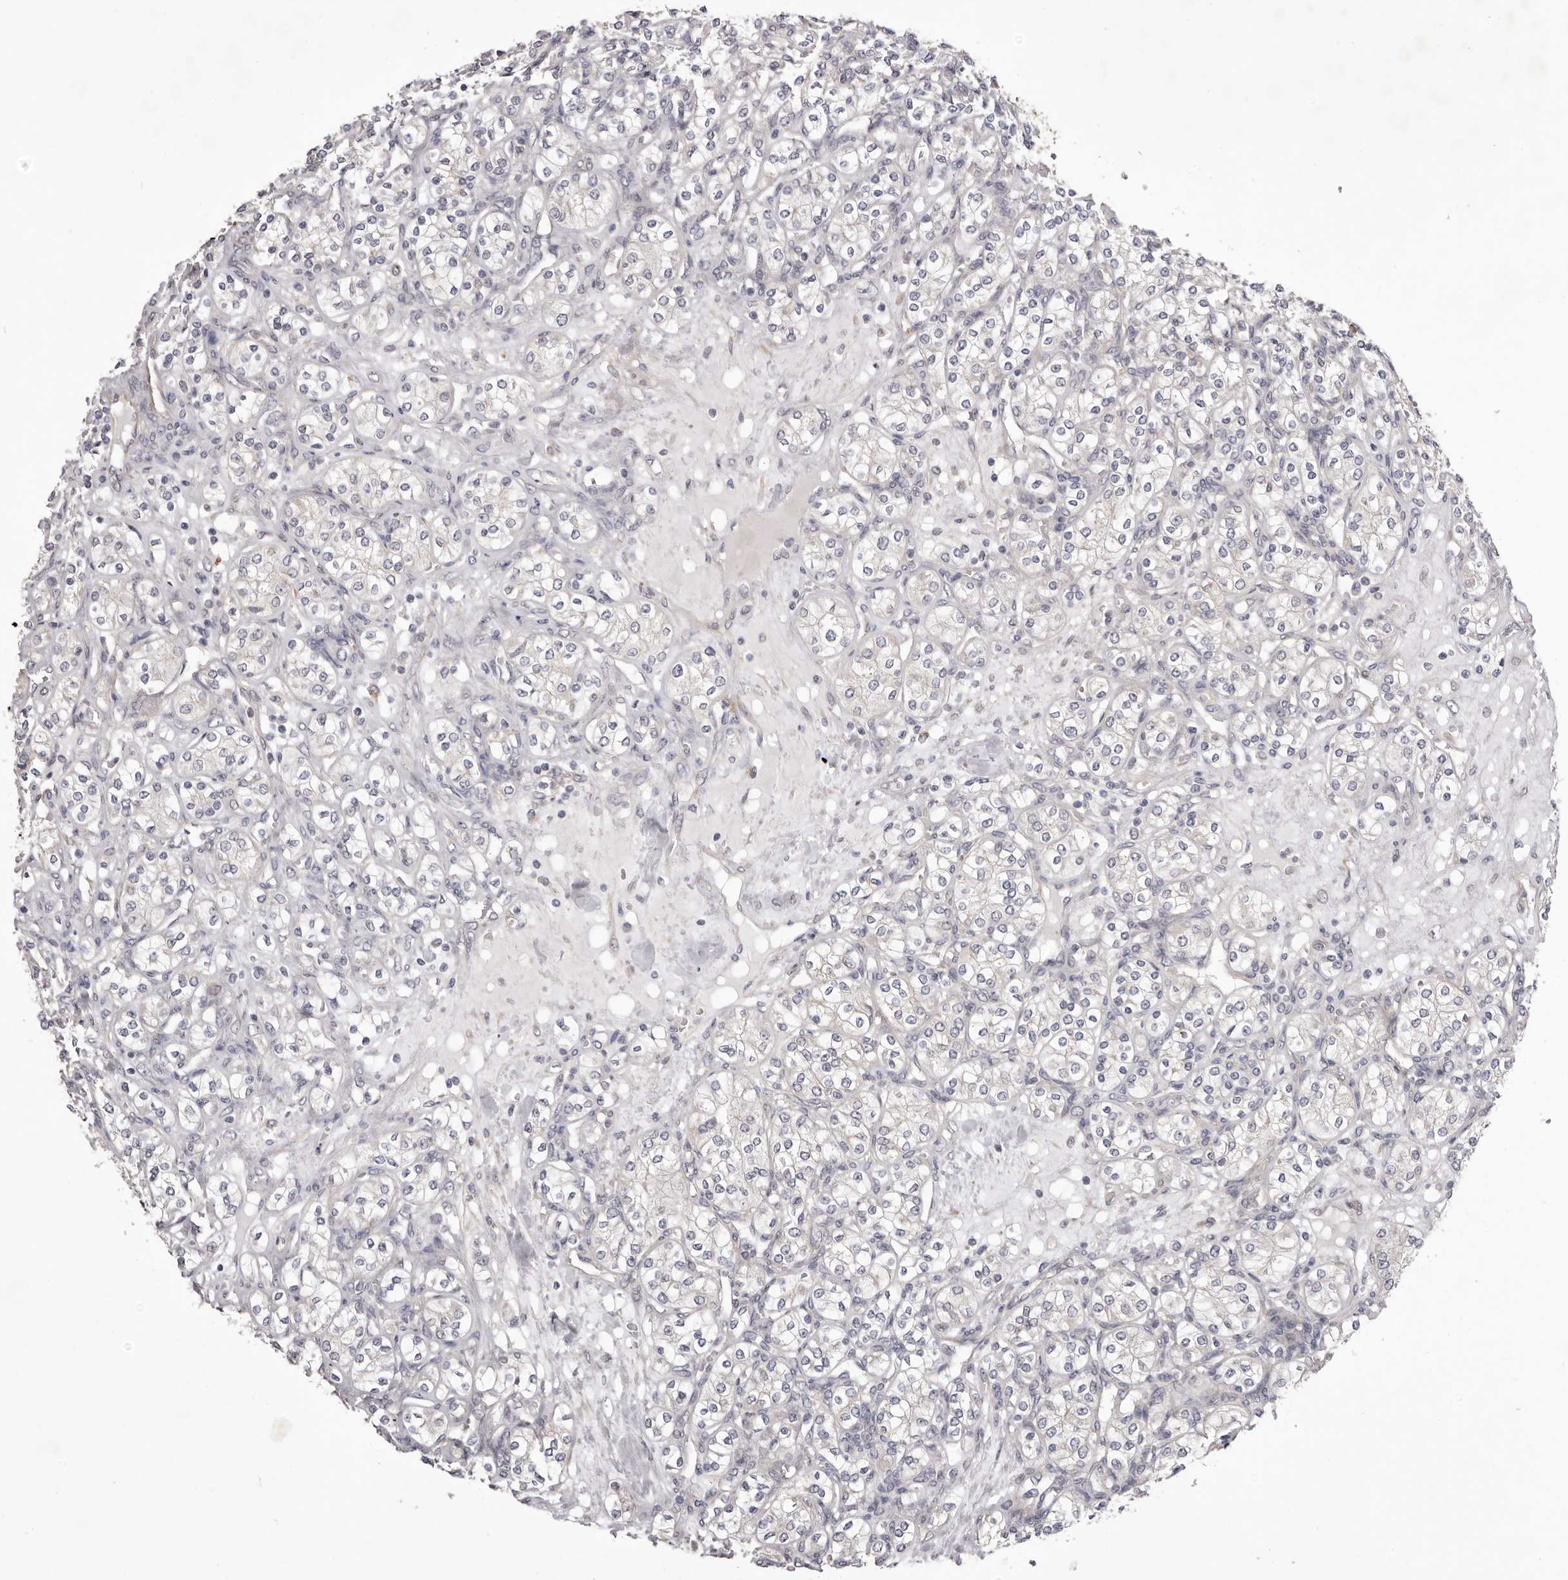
{"staining": {"intensity": "negative", "quantity": "none", "location": "none"}, "tissue": "renal cancer", "cell_type": "Tumor cells", "image_type": "cancer", "snomed": [{"axis": "morphology", "description": "Adenocarcinoma, NOS"}, {"axis": "topography", "description": "Kidney"}], "caption": "The immunohistochemistry histopathology image has no significant positivity in tumor cells of adenocarcinoma (renal) tissue.", "gene": "PNRC1", "patient": {"sex": "male", "age": 77}}